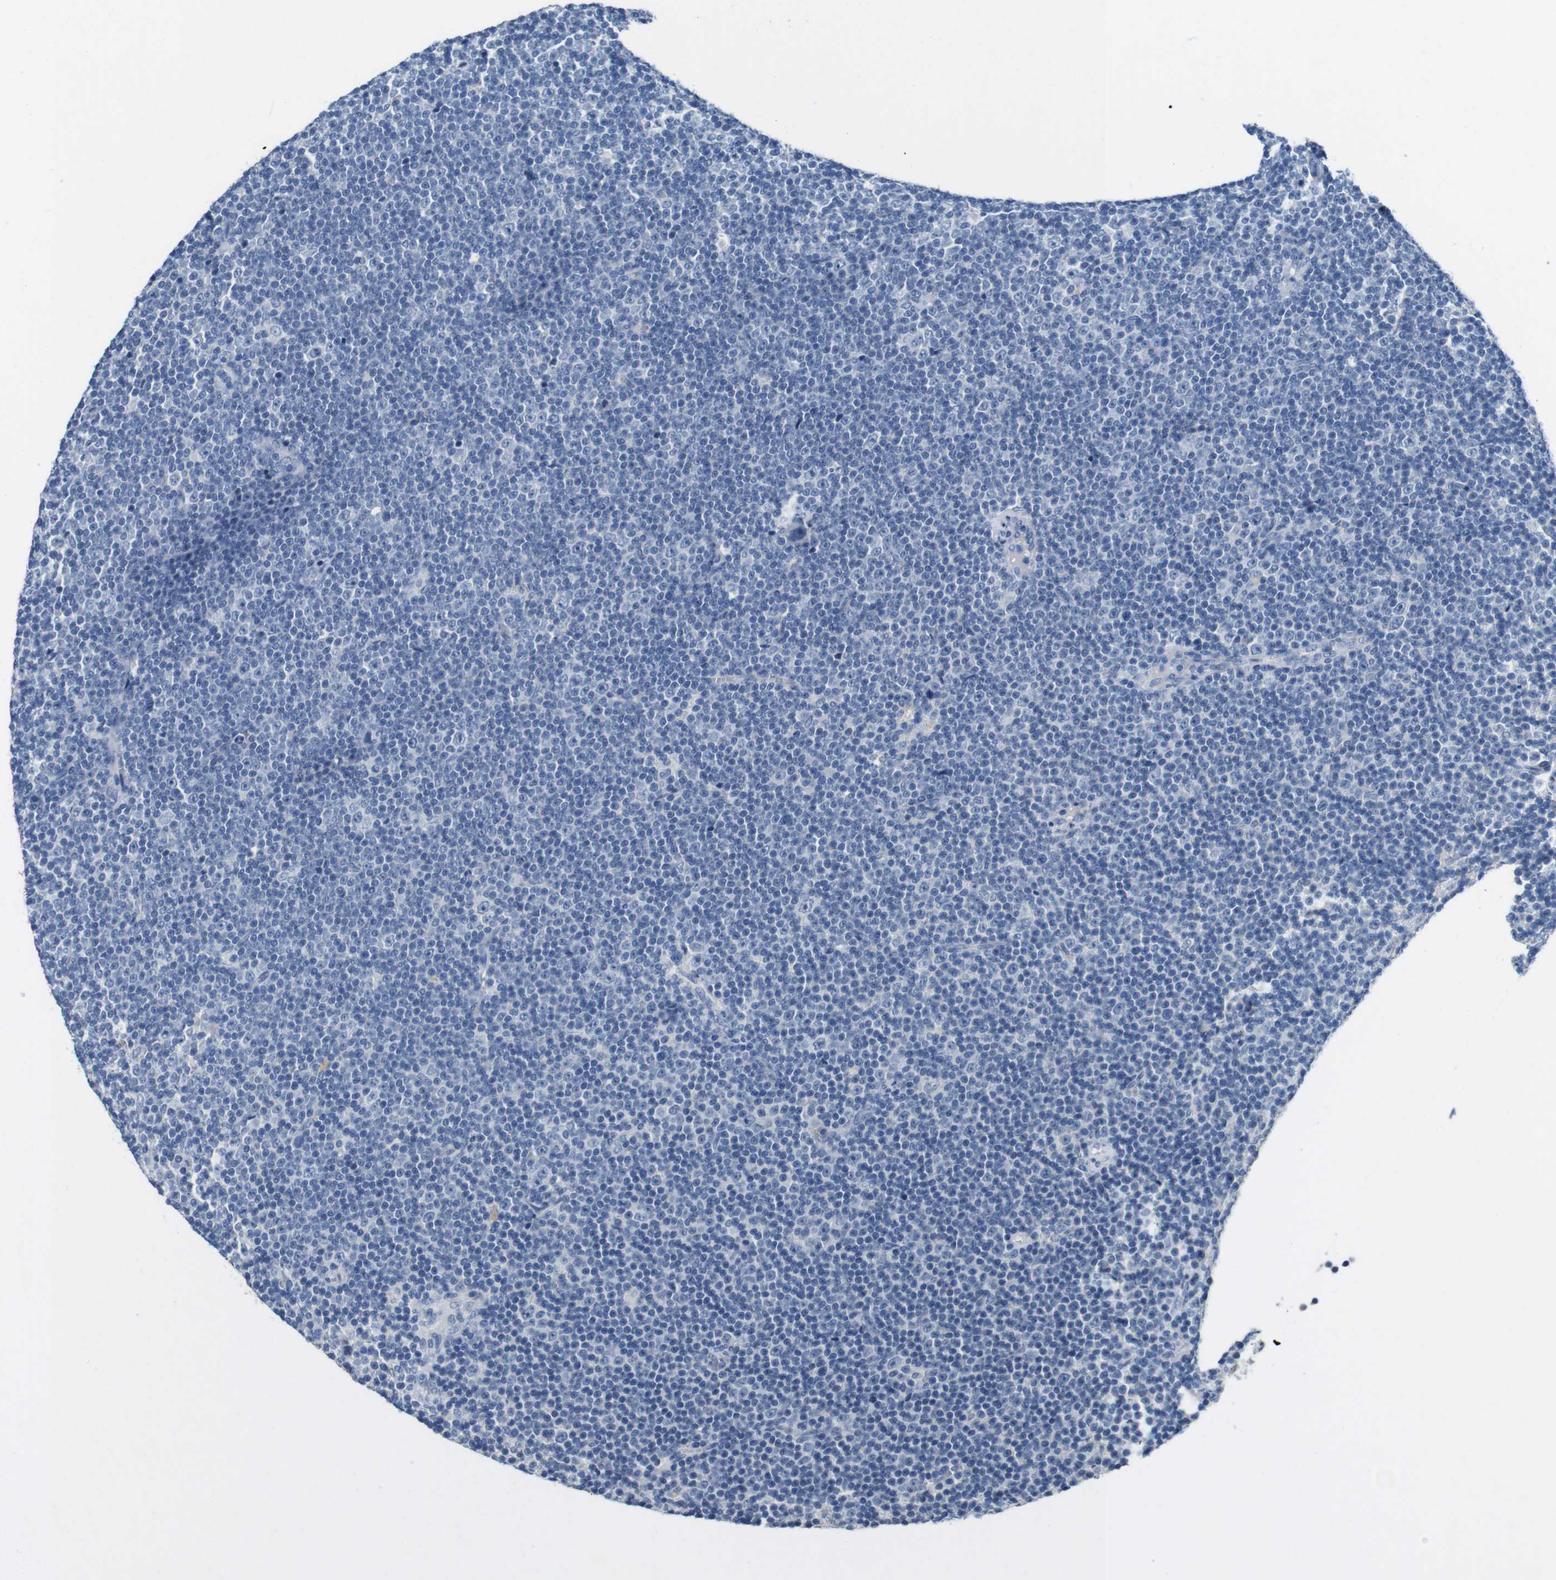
{"staining": {"intensity": "negative", "quantity": "none", "location": "none"}, "tissue": "lymphoma", "cell_type": "Tumor cells", "image_type": "cancer", "snomed": [{"axis": "morphology", "description": "Malignant lymphoma, non-Hodgkin's type, Low grade"}, {"axis": "topography", "description": "Lymph node"}], "caption": "IHC micrograph of neoplastic tissue: malignant lymphoma, non-Hodgkin's type (low-grade) stained with DAB (3,3'-diaminobenzidine) demonstrates no significant protein staining in tumor cells.", "gene": "SLC2A8", "patient": {"sex": "female", "age": 67}}